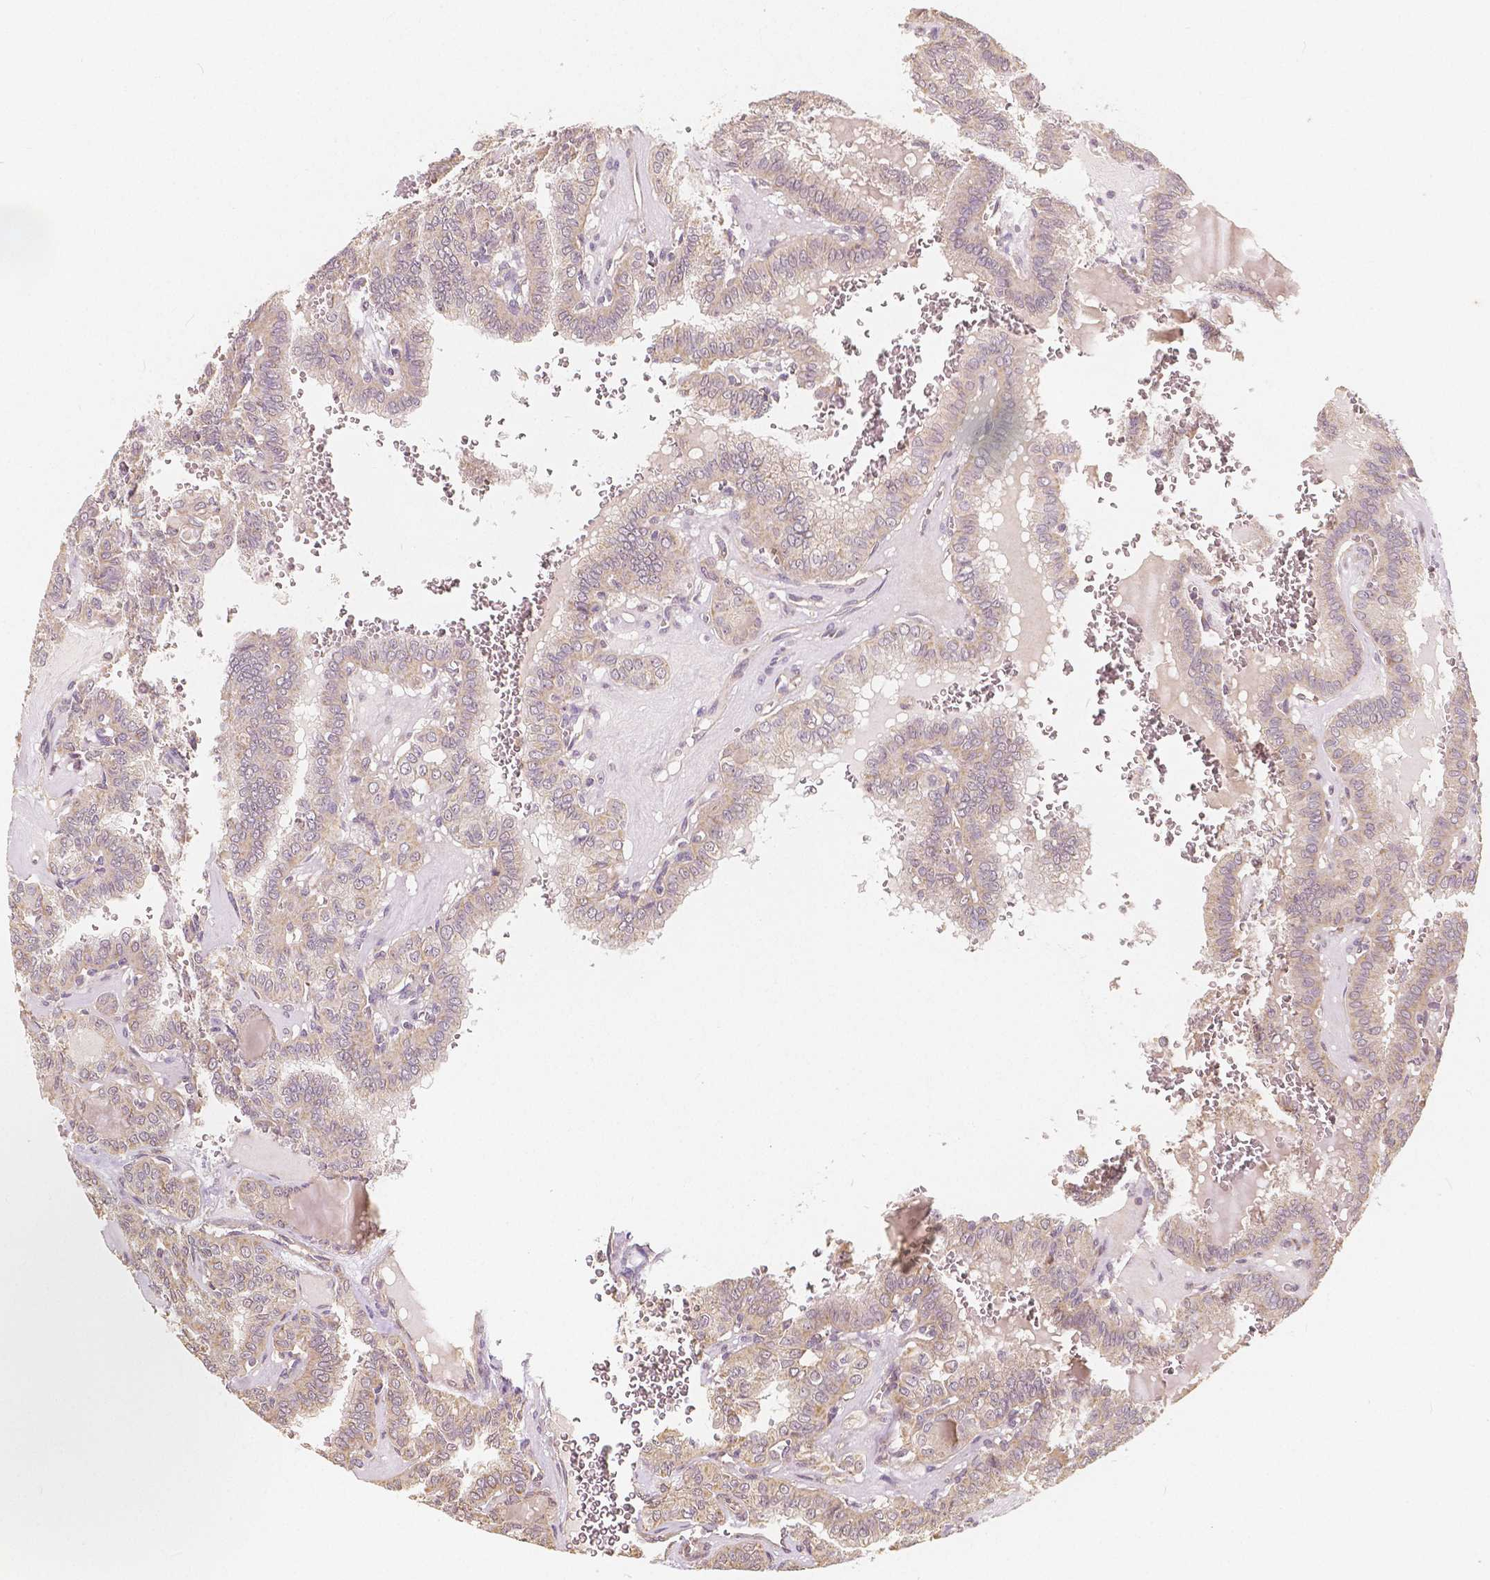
{"staining": {"intensity": "weak", "quantity": ">75%", "location": "cytoplasmic/membranous"}, "tissue": "thyroid cancer", "cell_type": "Tumor cells", "image_type": "cancer", "snomed": [{"axis": "morphology", "description": "Papillary adenocarcinoma, NOS"}, {"axis": "topography", "description": "Thyroid gland"}], "caption": "Protein analysis of papillary adenocarcinoma (thyroid) tissue shows weak cytoplasmic/membranous positivity in approximately >75% of tumor cells.", "gene": "PEX26", "patient": {"sex": "female", "age": 41}}